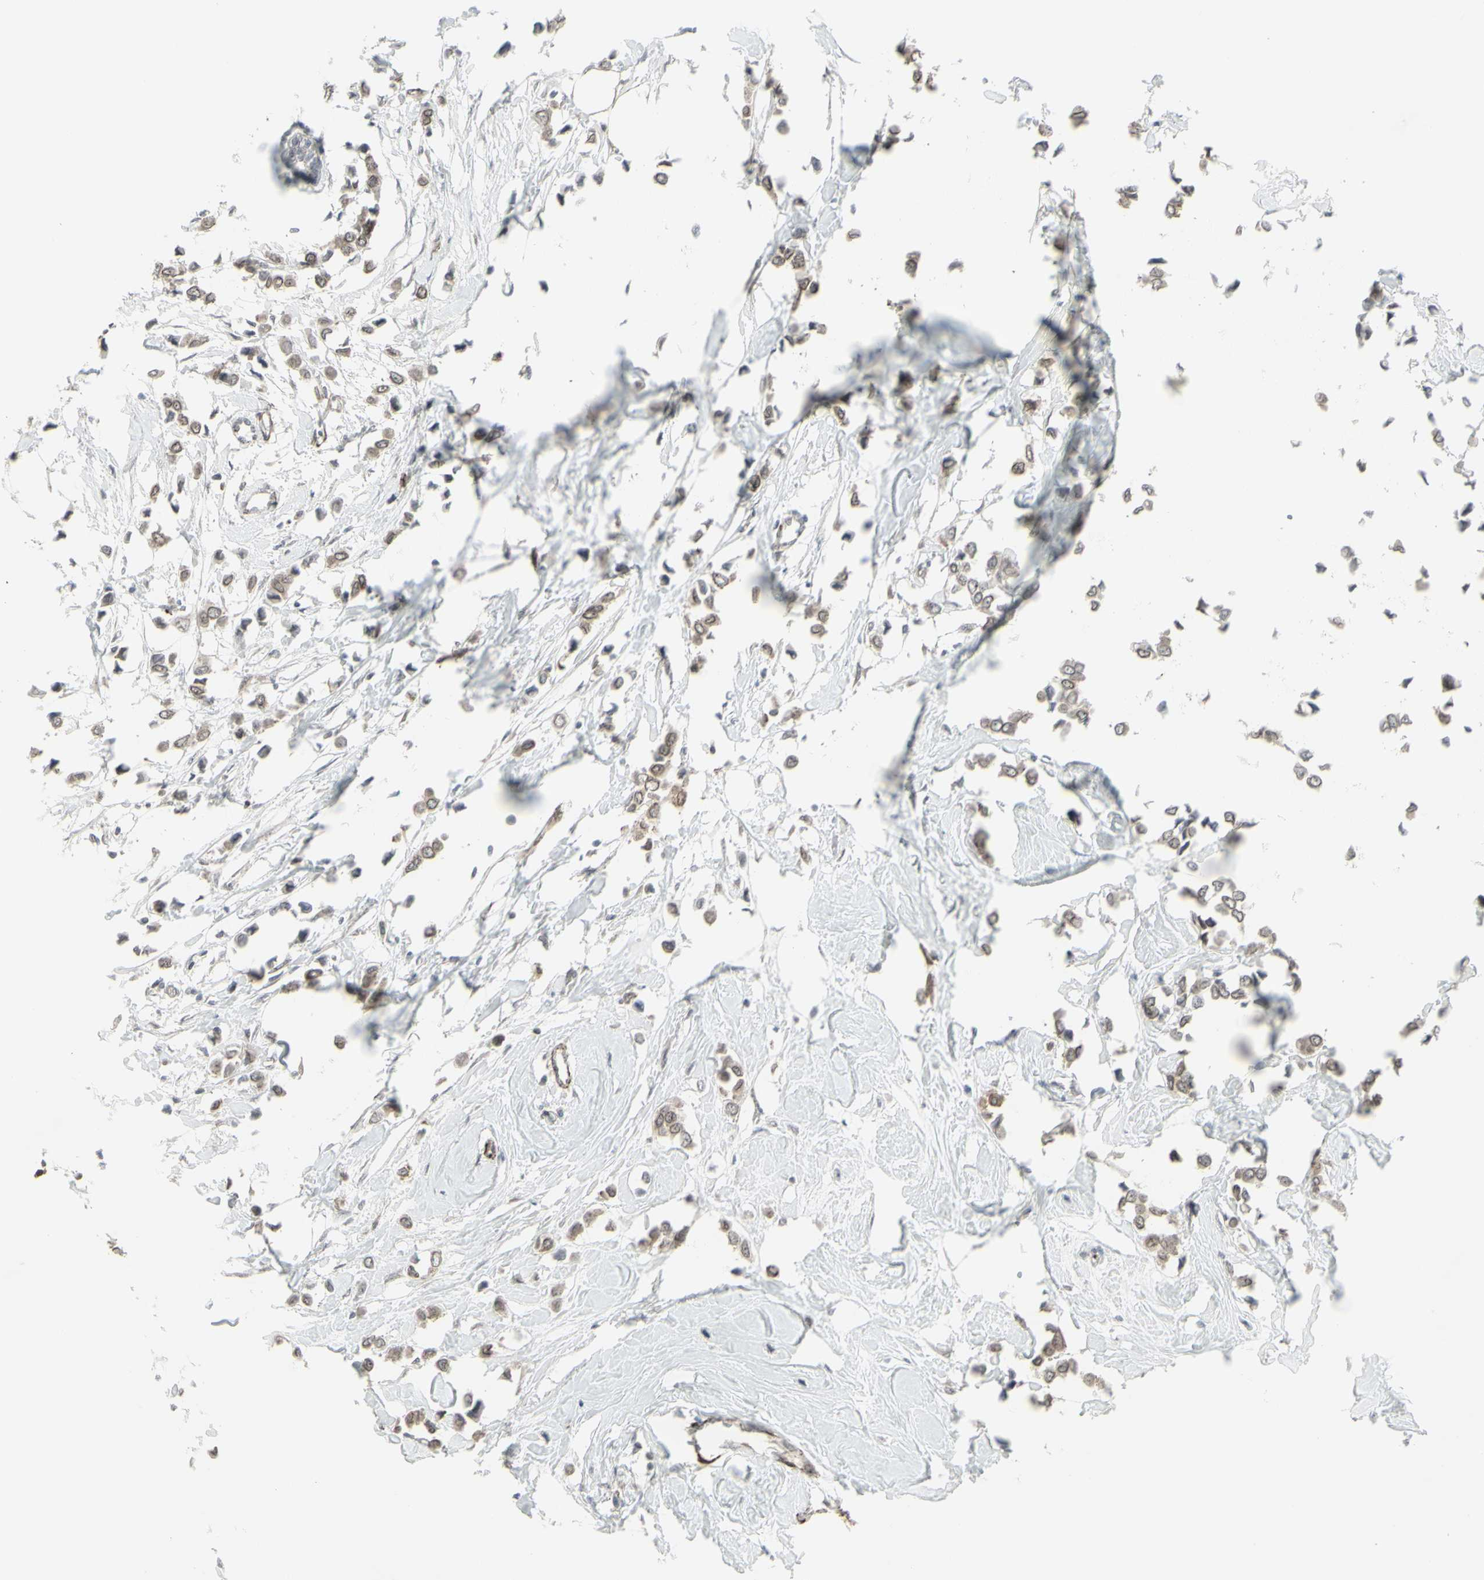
{"staining": {"intensity": "moderate", "quantity": ">75%", "location": "cytoplasmic/membranous,nuclear"}, "tissue": "breast cancer", "cell_type": "Tumor cells", "image_type": "cancer", "snomed": [{"axis": "morphology", "description": "Lobular carcinoma"}, {"axis": "topography", "description": "Breast"}], "caption": "Tumor cells show moderate cytoplasmic/membranous and nuclear staining in approximately >75% of cells in breast lobular carcinoma. (brown staining indicates protein expression, while blue staining denotes nuclei).", "gene": "DTX3L", "patient": {"sex": "female", "age": 51}}